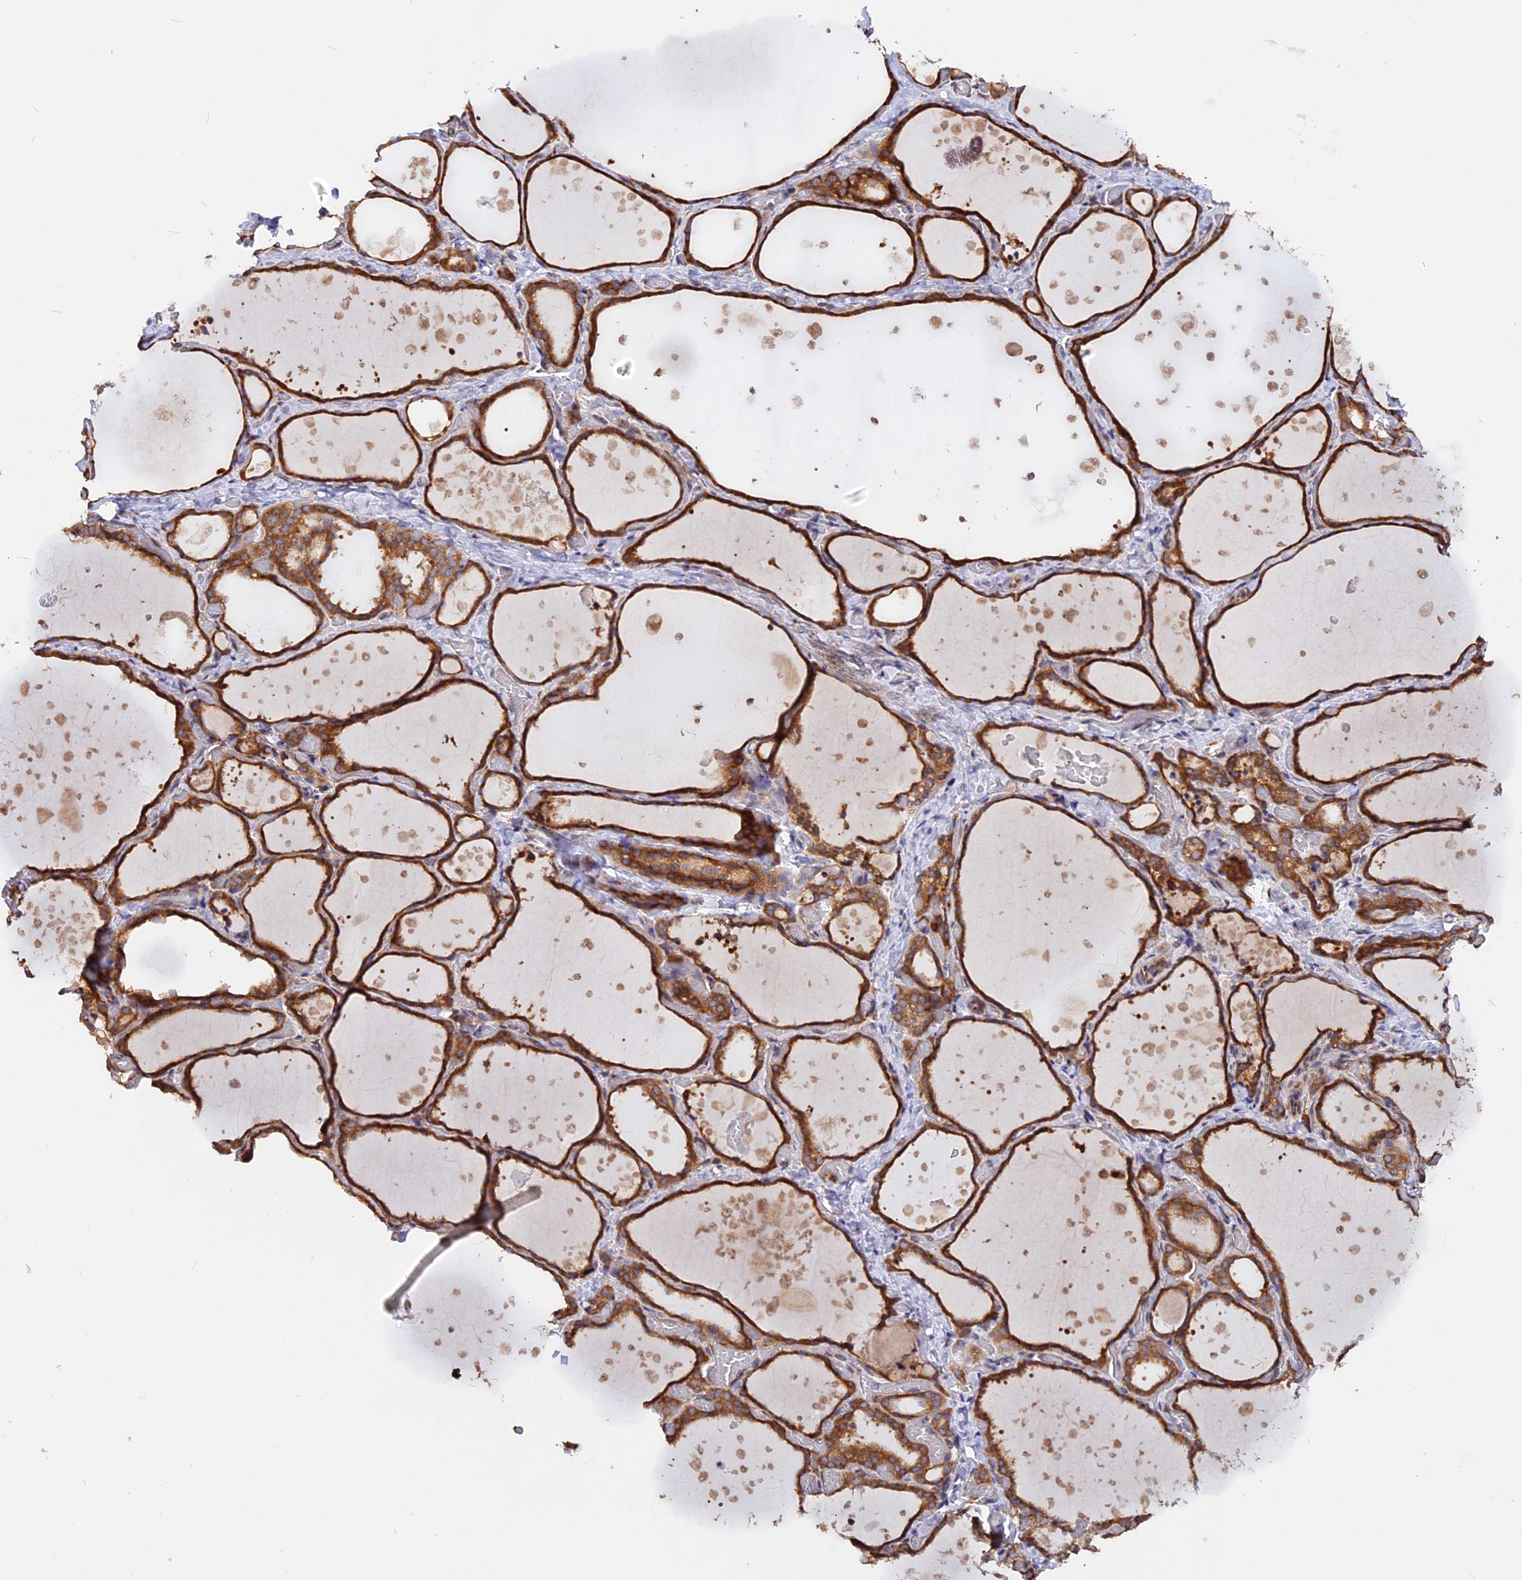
{"staining": {"intensity": "strong", "quantity": ">75%", "location": "cytoplasmic/membranous"}, "tissue": "thyroid gland", "cell_type": "Glandular cells", "image_type": "normal", "snomed": [{"axis": "morphology", "description": "Normal tissue, NOS"}, {"axis": "topography", "description": "Thyroid gland"}], "caption": "Benign thyroid gland was stained to show a protein in brown. There is high levels of strong cytoplasmic/membranous expression in approximately >75% of glandular cells. (IHC, brightfield microscopy, high magnification).", "gene": "GNPTAB", "patient": {"sex": "female", "age": 44}}